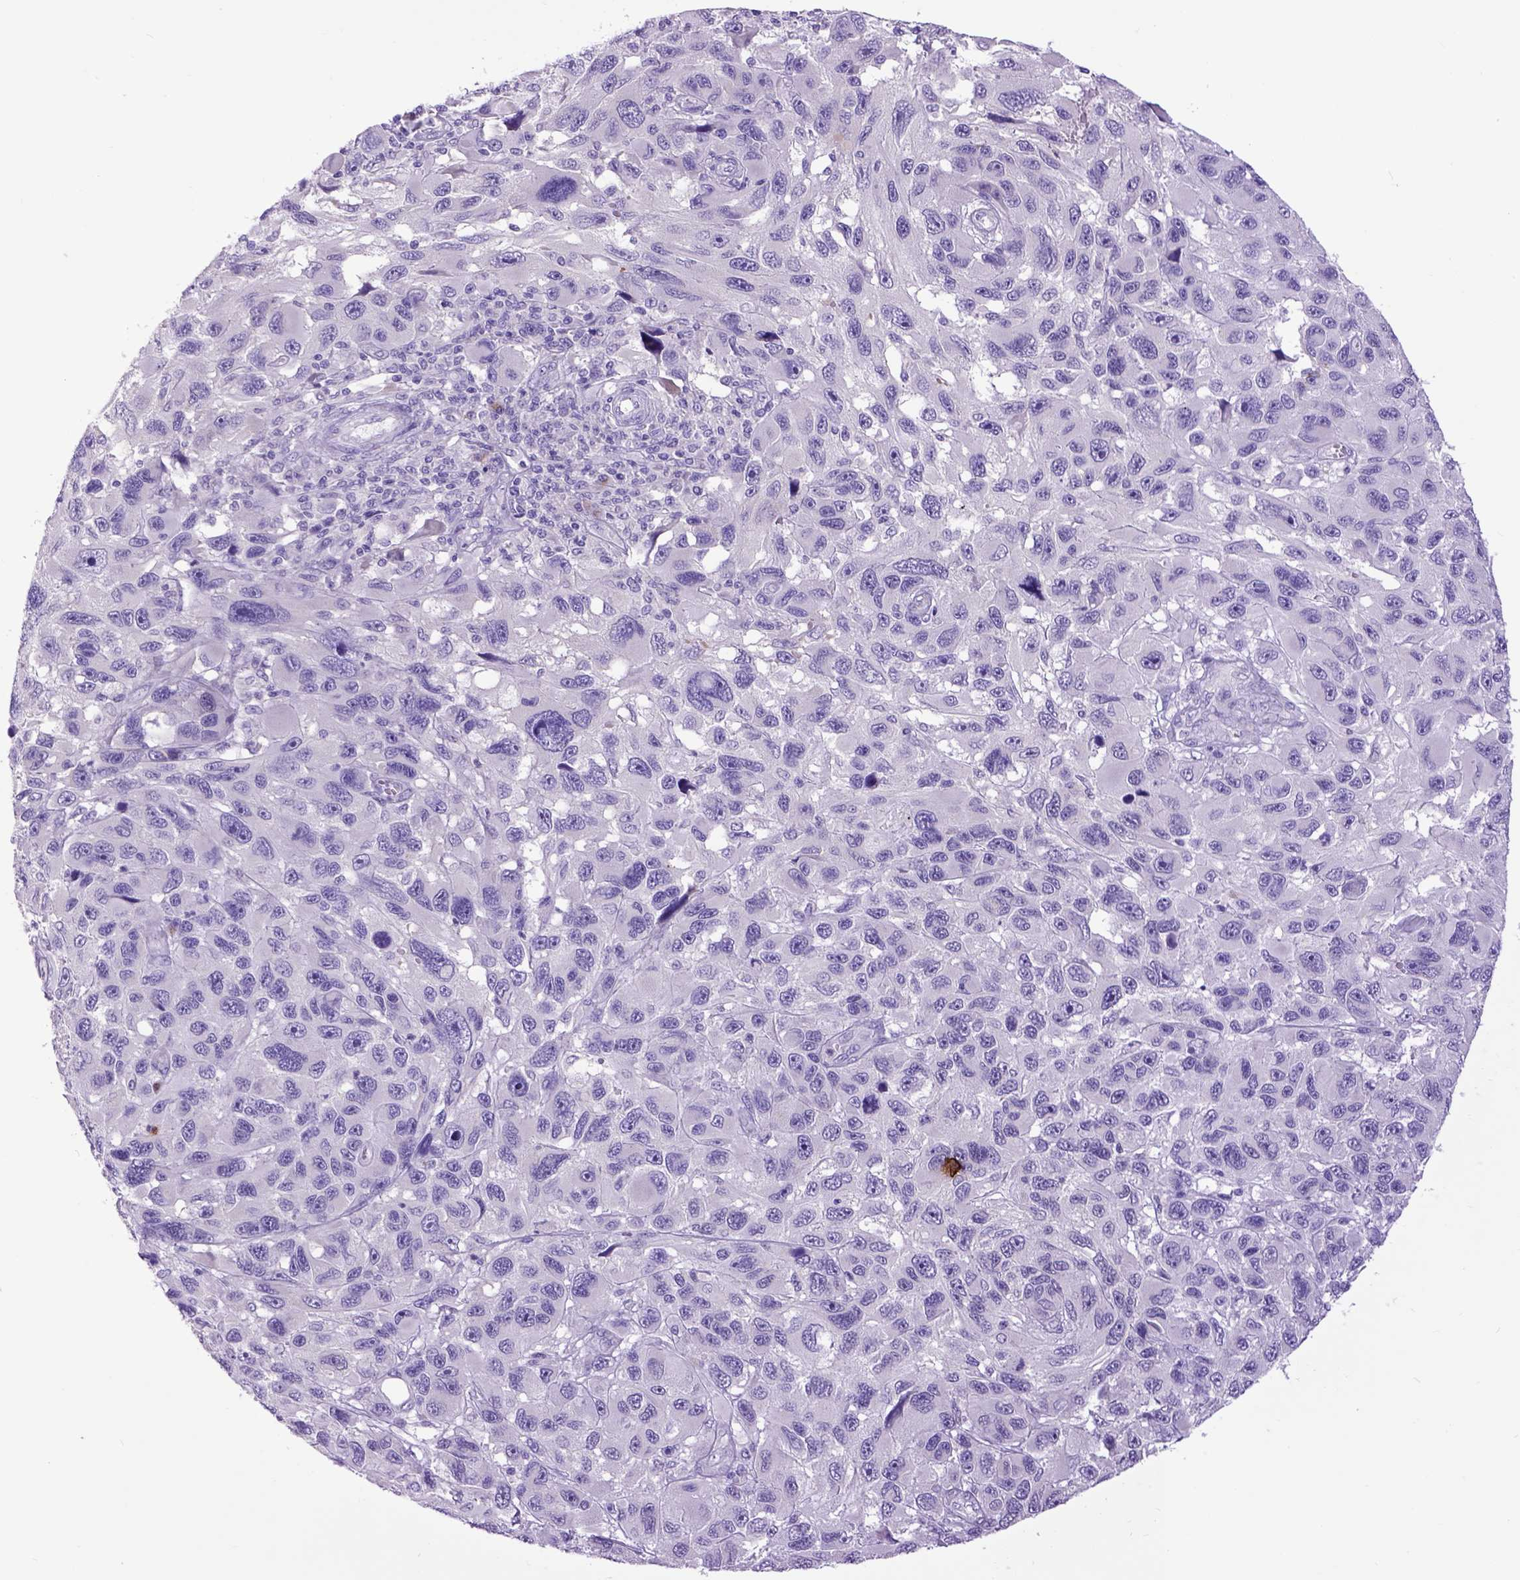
{"staining": {"intensity": "negative", "quantity": "none", "location": "none"}, "tissue": "melanoma", "cell_type": "Tumor cells", "image_type": "cancer", "snomed": [{"axis": "morphology", "description": "Malignant melanoma, NOS"}, {"axis": "topography", "description": "Skin"}], "caption": "An immunohistochemistry histopathology image of melanoma is shown. There is no staining in tumor cells of melanoma.", "gene": "RAB25", "patient": {"sex": "male", "age": 53}}